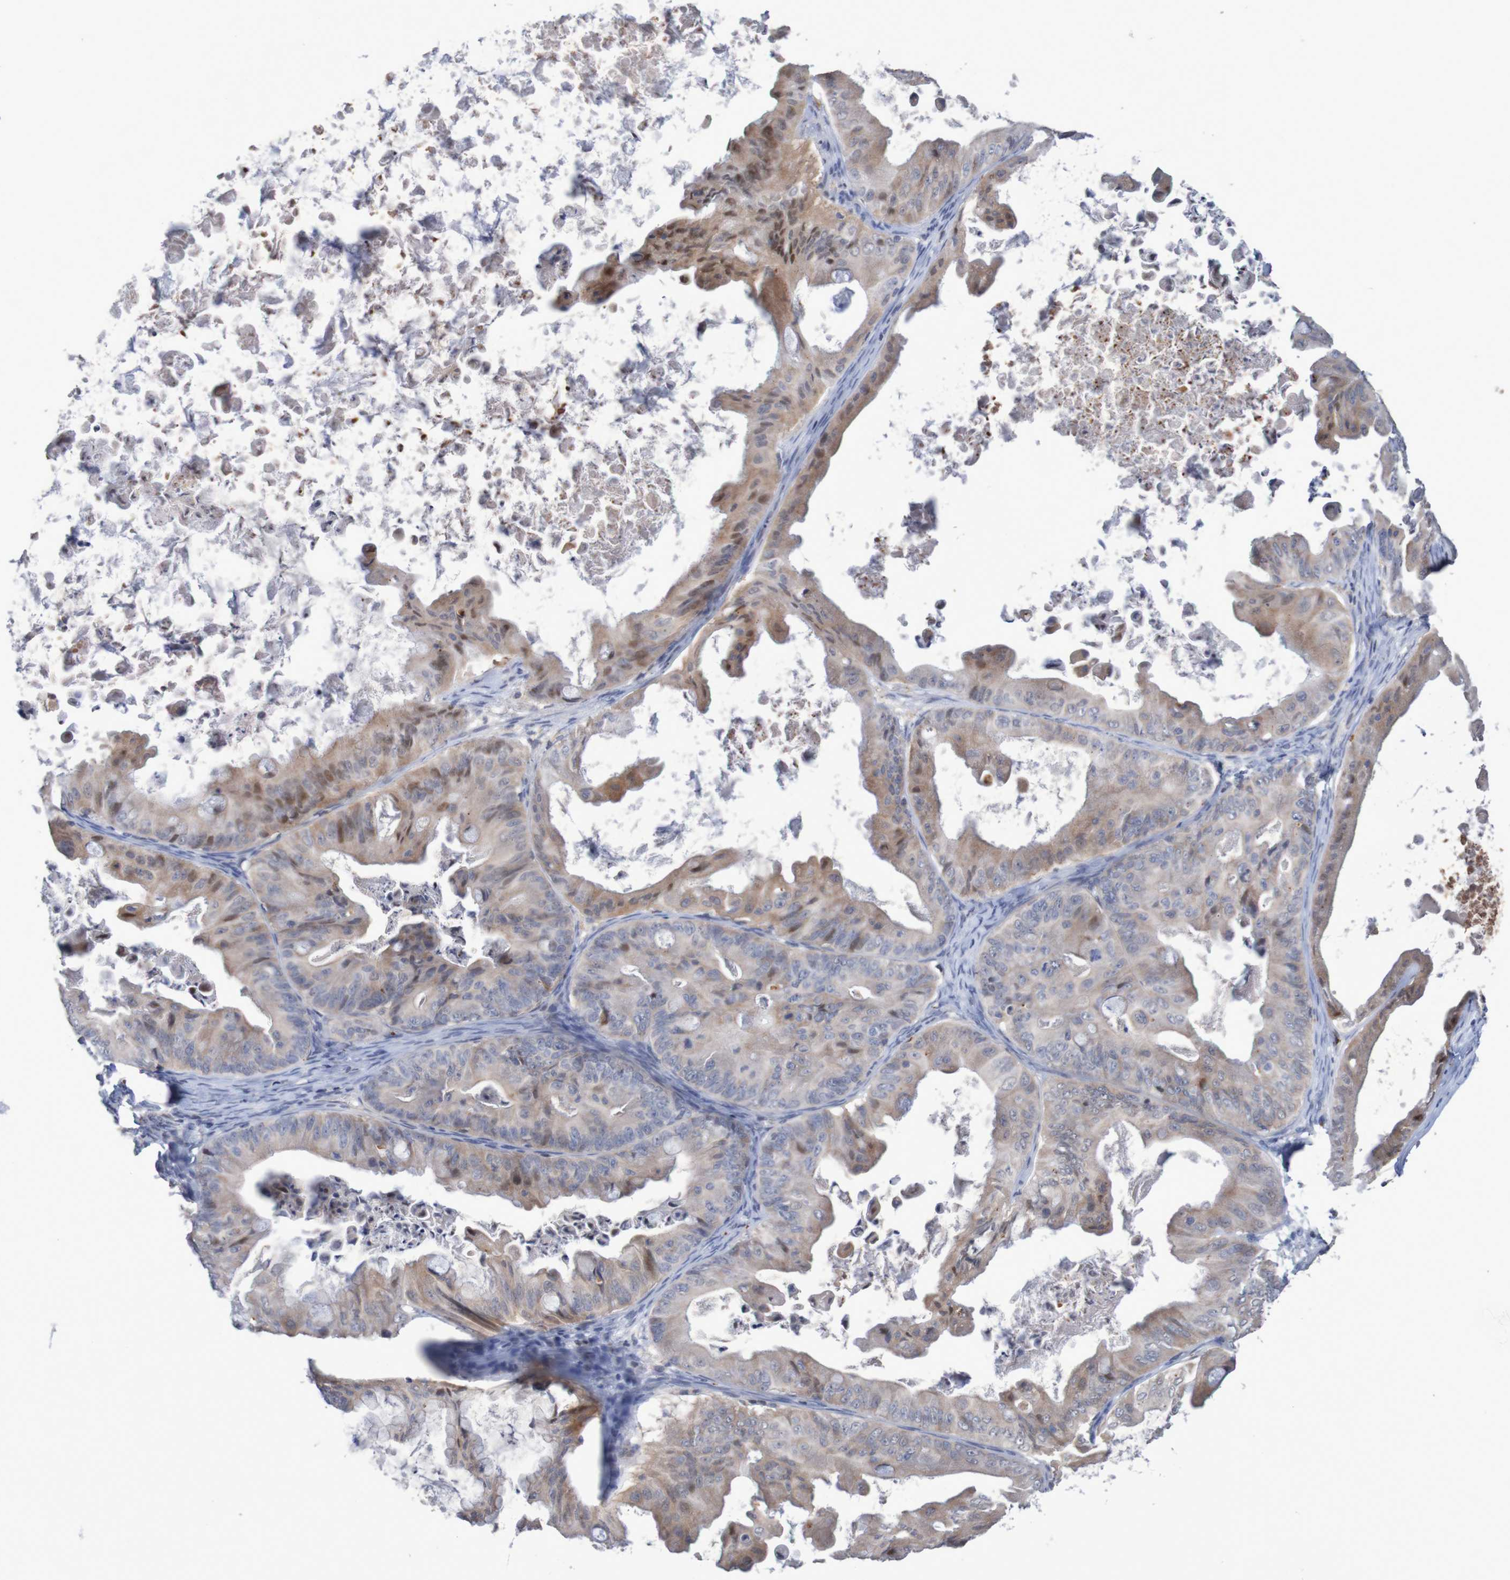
{"staining": {"intensity": "moderate", "quantity": "<25%", "location": "cytoplasmic/membranous,nuclear"}, "tissue": "ovarian cancer", "cell_type": "Tumor cells", "image_type": "cancer", "snomed": [{"axis": "morphology", "description": "Cystadenocarcinoma, mucinous, NOS"}, {"axis": "topography", "description": "Ovary"}], "caption": "A low amount of moderate cytoplasmic/membranous and nuclear expression is appreciated in approximately <25% of tumor cells in ovarian mucinous cystadenocarcinoma tissue.", "gene": "FBP2", "patient": {"sex": "female", "age": 37}}